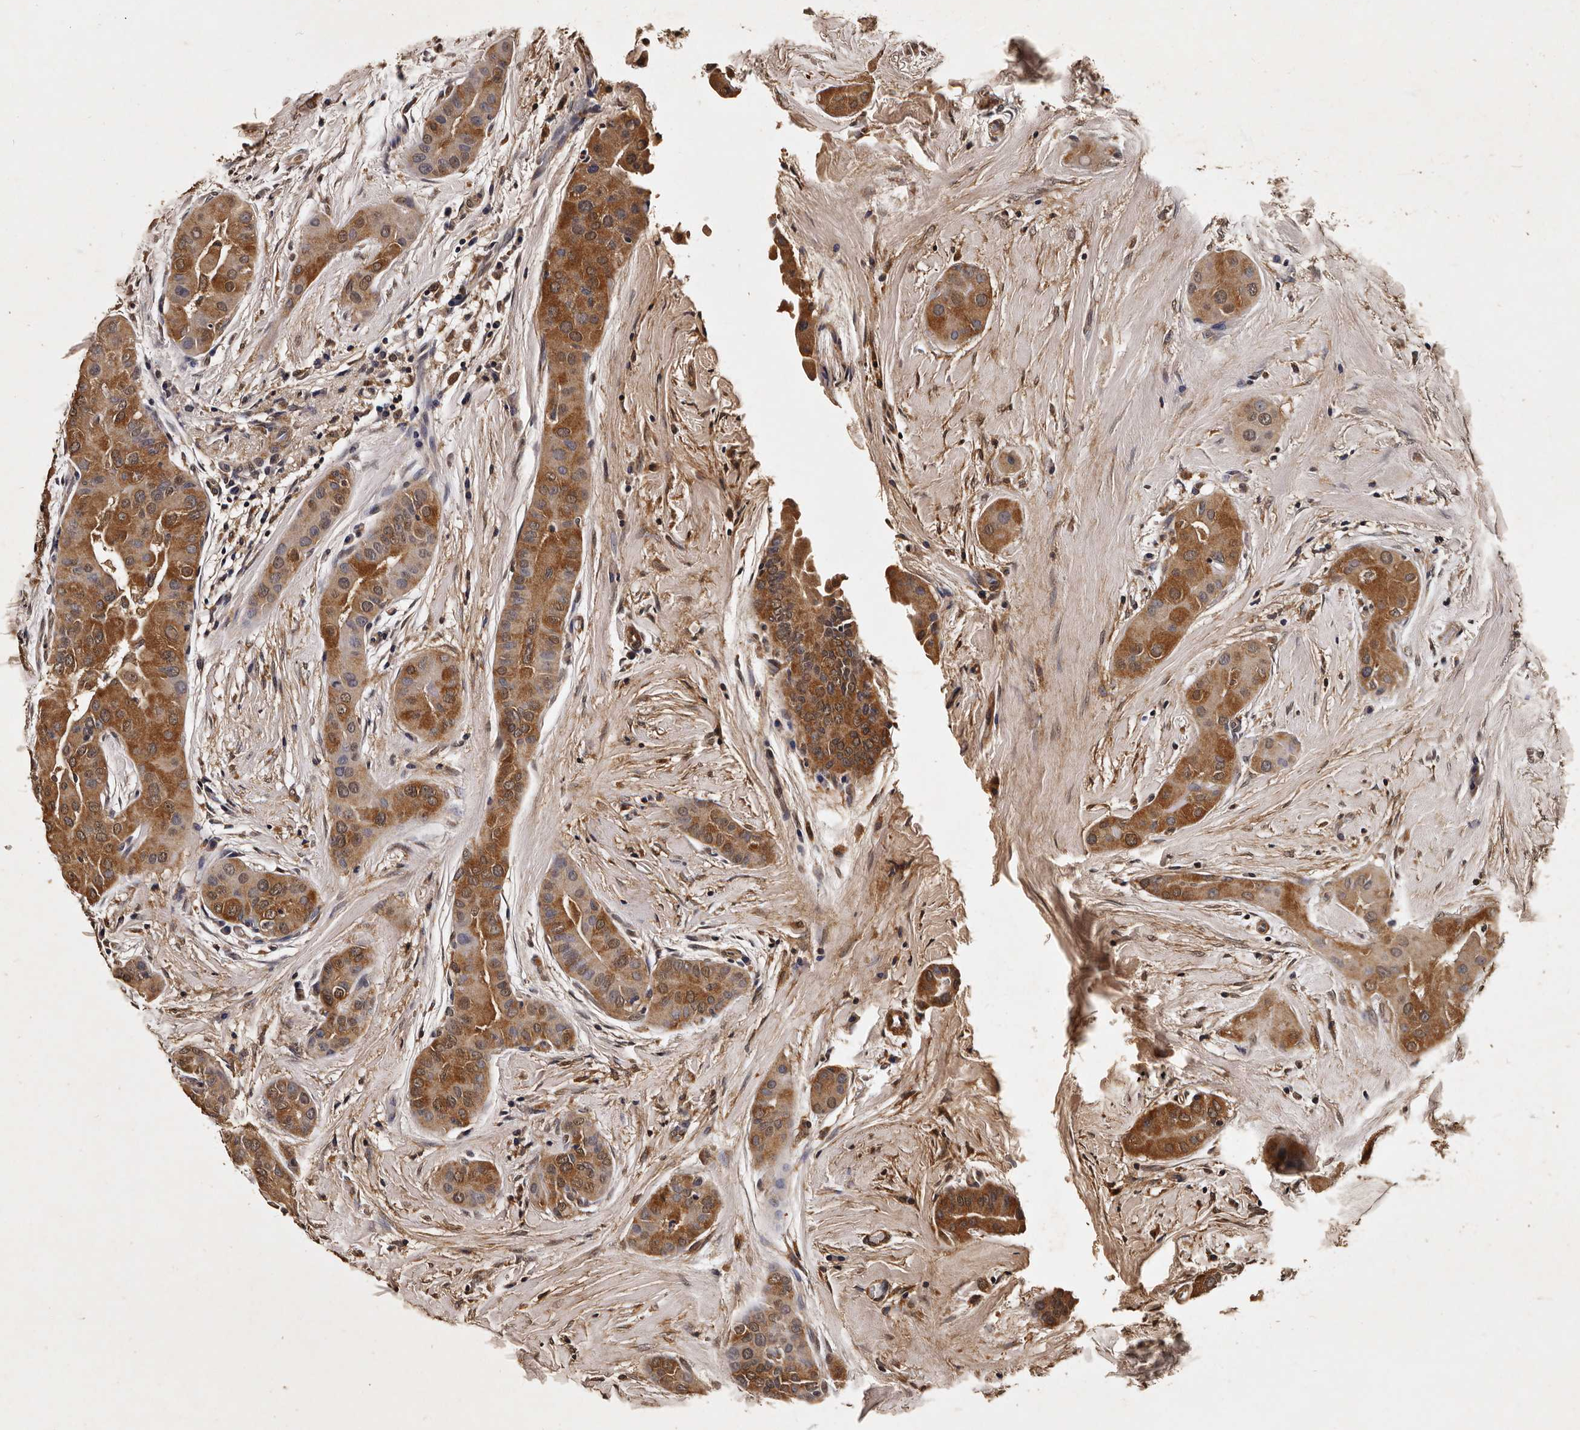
{"staining": {"intensity": "strong", "quantity": ">75%", "location": "cytoplasmic/membranous"}, "tissue": "thyroid cancer", "cell_type": "Tumor cells", "image_type": "cancer", "snomed": [{"axis": "morphology", "description": "Papillary adenocarcinoma, NOS"}, {"axis": "topography", "description": "Thyroid gland"}], "caption": "About >75% of tumor cells in thyroid papillary adenocarcinoma show strong cytoplasmic/membranous protein staining as visualized by brown immunohistochemical staining.", "gene": "PARS2", "patient": {"sex": "male", "age": 33}}